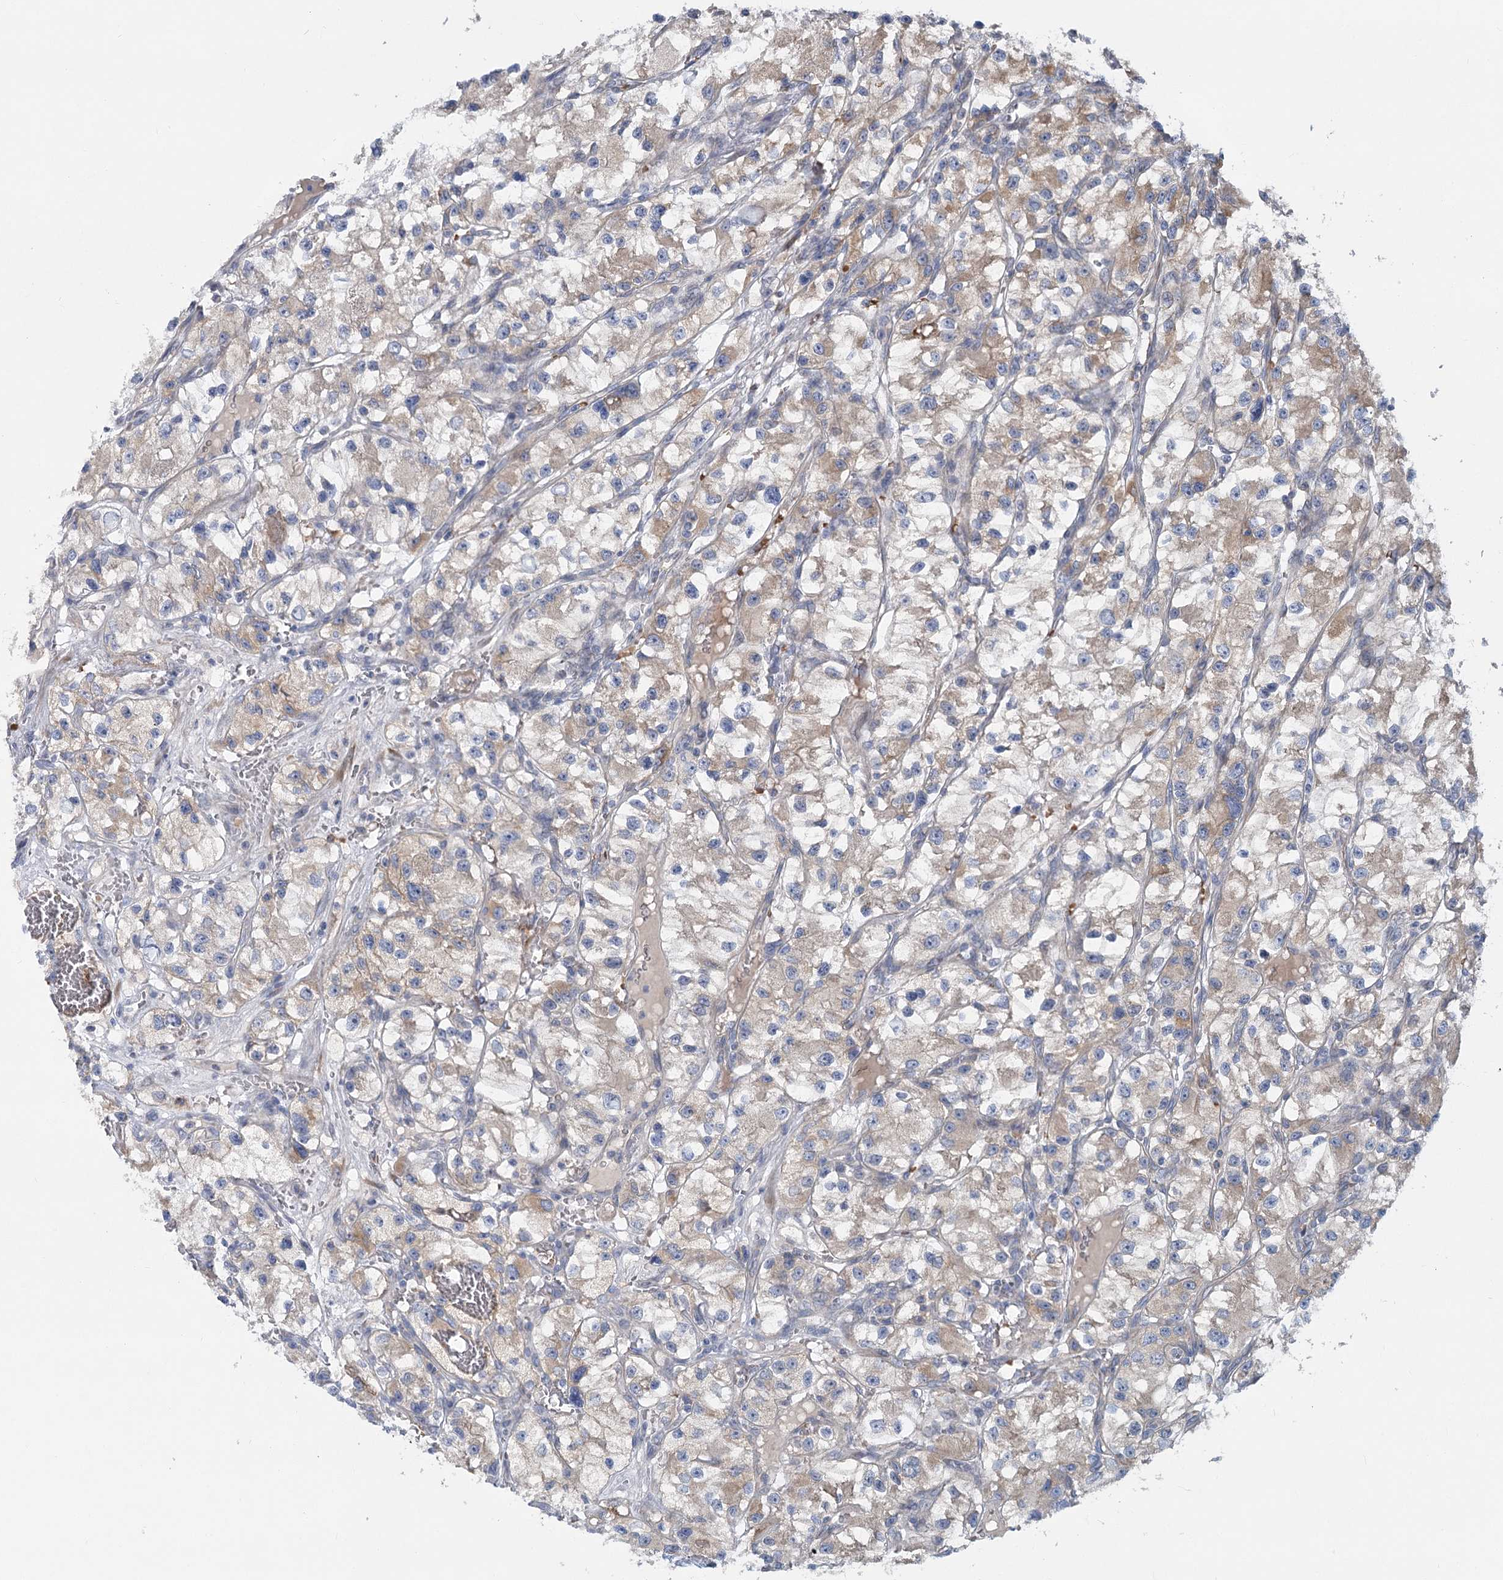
{"staining": {"intensity": "weak", "quantity": "25%-75%", "location": "cytoplasmic/membranous"}, "tissue": "renal cancer", "cell_type": "Tumor cells", "image_type": "cancer", "snomed": [{"axis": "morphology", "description": "Adenocarcinoma, NOS"}, {"axis": "topography", "description": "Kidney"}], "caption": "There is low levels of weak cytoplasmic/membranous expression in tumor cells of renal cancer (adenocarcinoma), as demonstrated by immunohistochemical staining (brown color).", "gene": "CIB4", "patient": {"sex": "female", "age": 57}}